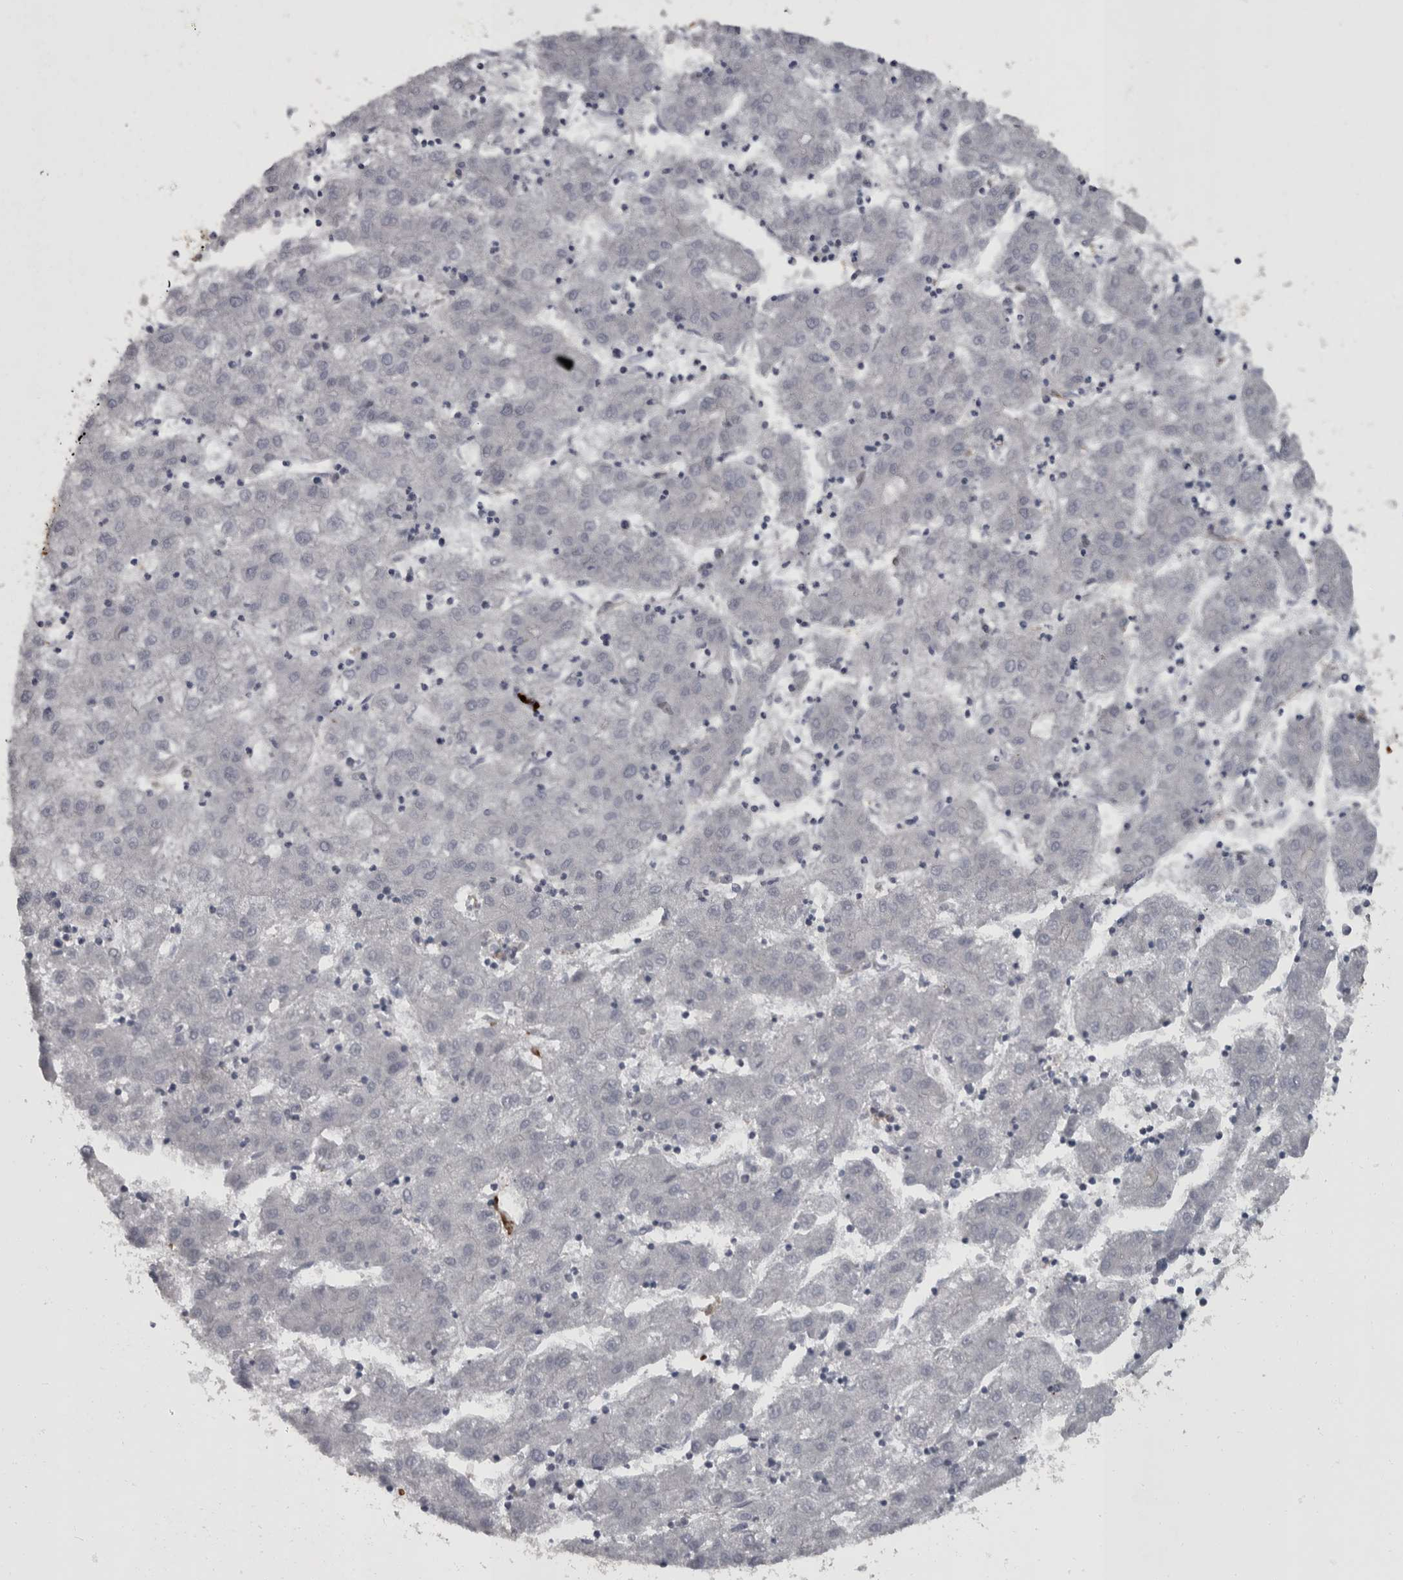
{"staining": {"intensity": "negative", "quantity": "none", "location": "none"}, "tissue": "liver cancer", "cell_type": "Tumor cells", "image_type": "cancer", "snomed": [{"axis": "morphology", "description": "Carcinoma, Hepatocellular, NOS"}, {"axis": "topography", "description": "Liver"}], "caption": "Immunohistochemistry histopathology image of human liver hepatocellular carcinoma stained for a protein (brown), which demonstrates no expression in tumor cells.", "gene": "MASTL", "patient": {"sex": "male", "age": 72}}